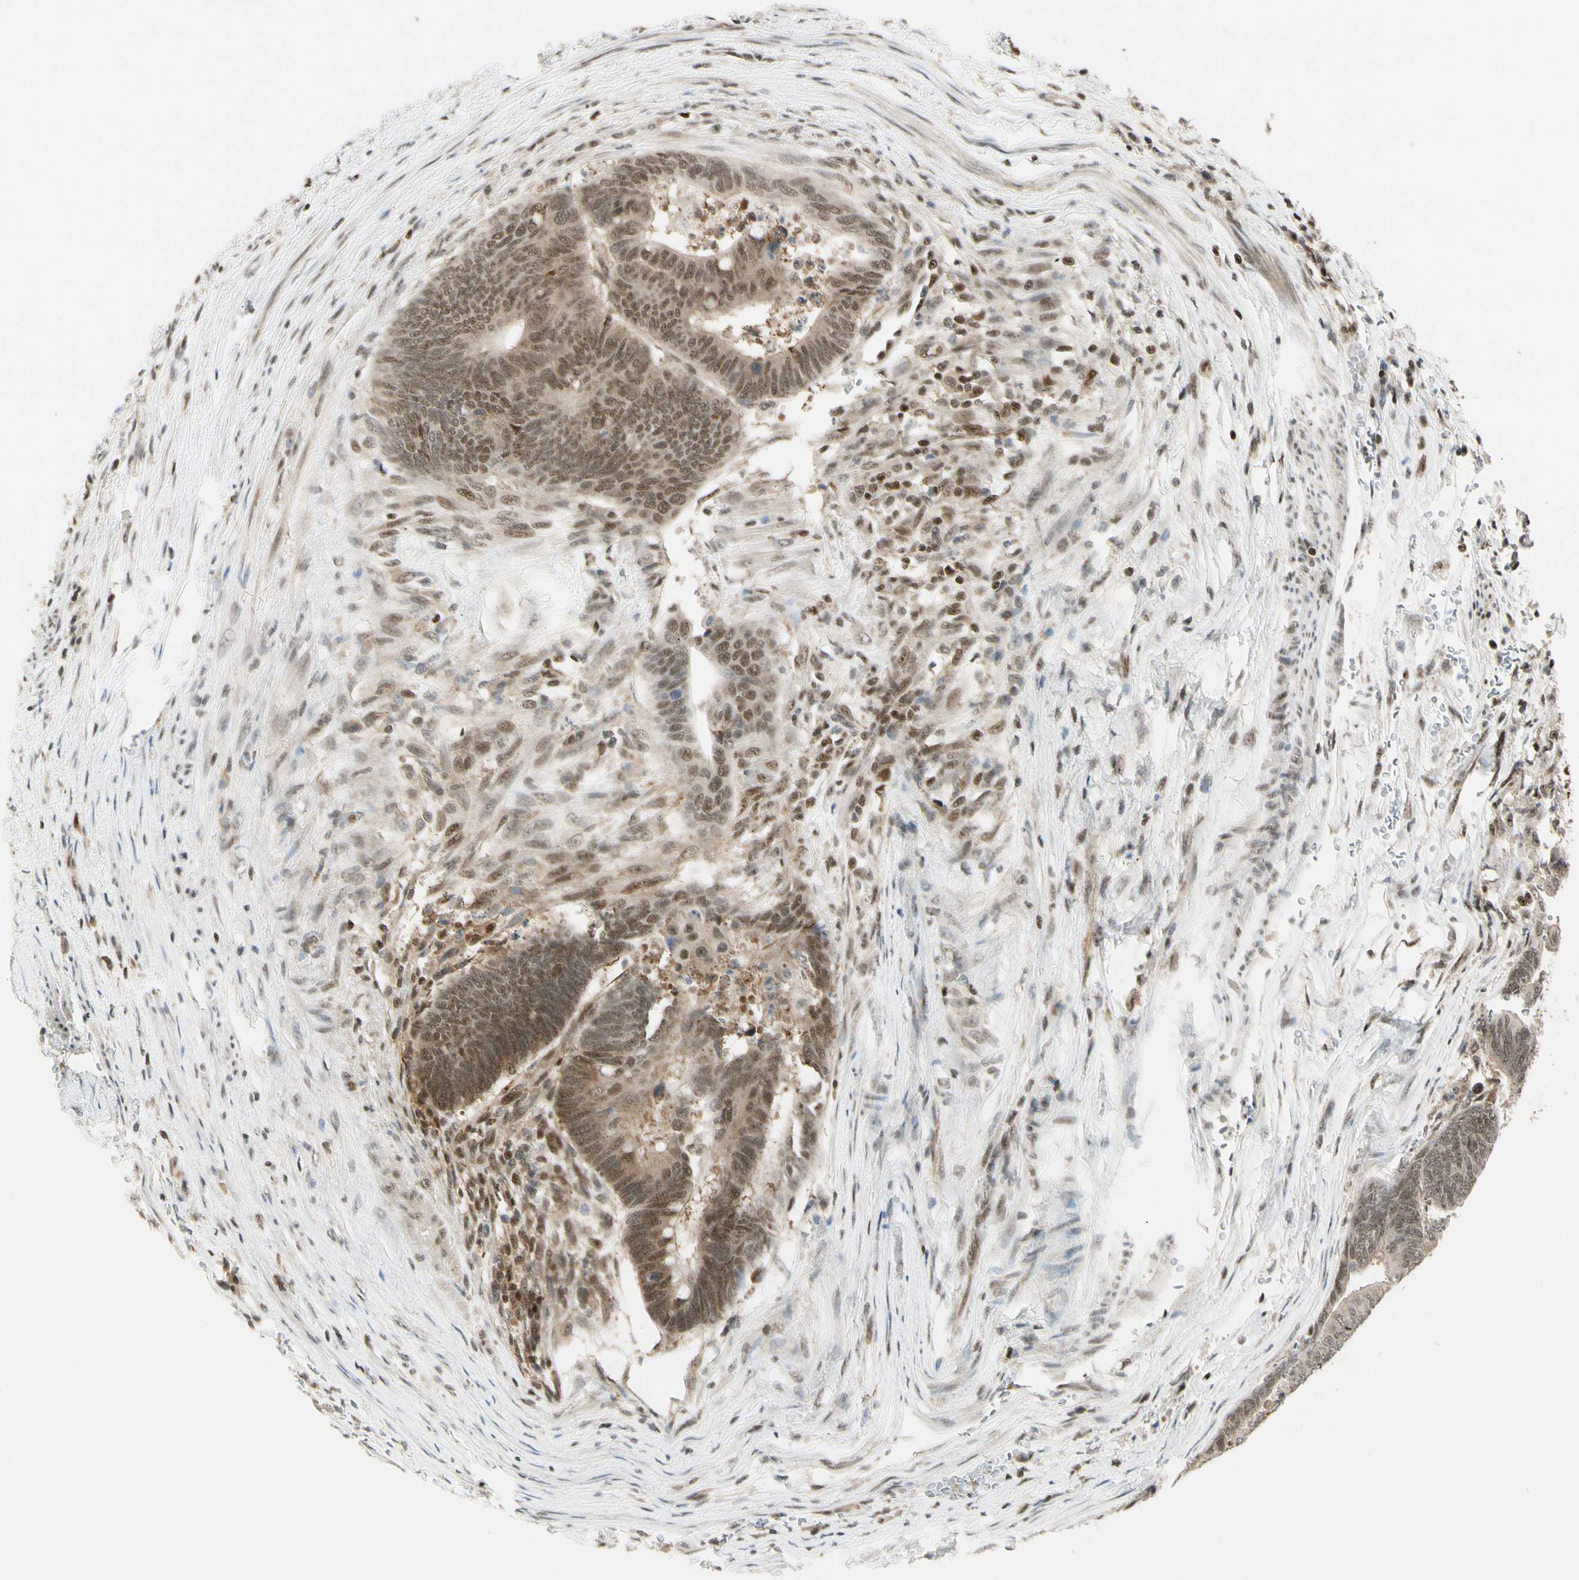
{"staining": {"intensity": "moderate", "quantity": ">75%", "location": "cytoplasmic/membranous,nuclear"}, "tissue": "colorectal cancer", "cell_type": "Tumor cells", "image_type": "cancer", "snomed": [{"axis": "morphology", "description": "Normal tissue, NOS"}, {"axis": "morphology", "description": "Adenocarcinoma, NOS"}, {"axis": "topography", "description": "Rectum"}, {"axis": "topography", "description": "Peripheral nerve tissue"}], "caption": "Immunohistochemical staining of colorectal cancer reveals moderate cytoplasmic/membranous and nuclear protein positivity in about >75% of tumor cells. The staining is performed using DAB brown chromogen to label protein expression. The nuclei are counter-stained blue using hematoxylin.", "gene": "DAXX", "patient": {"sex": "male", "age": 92}}